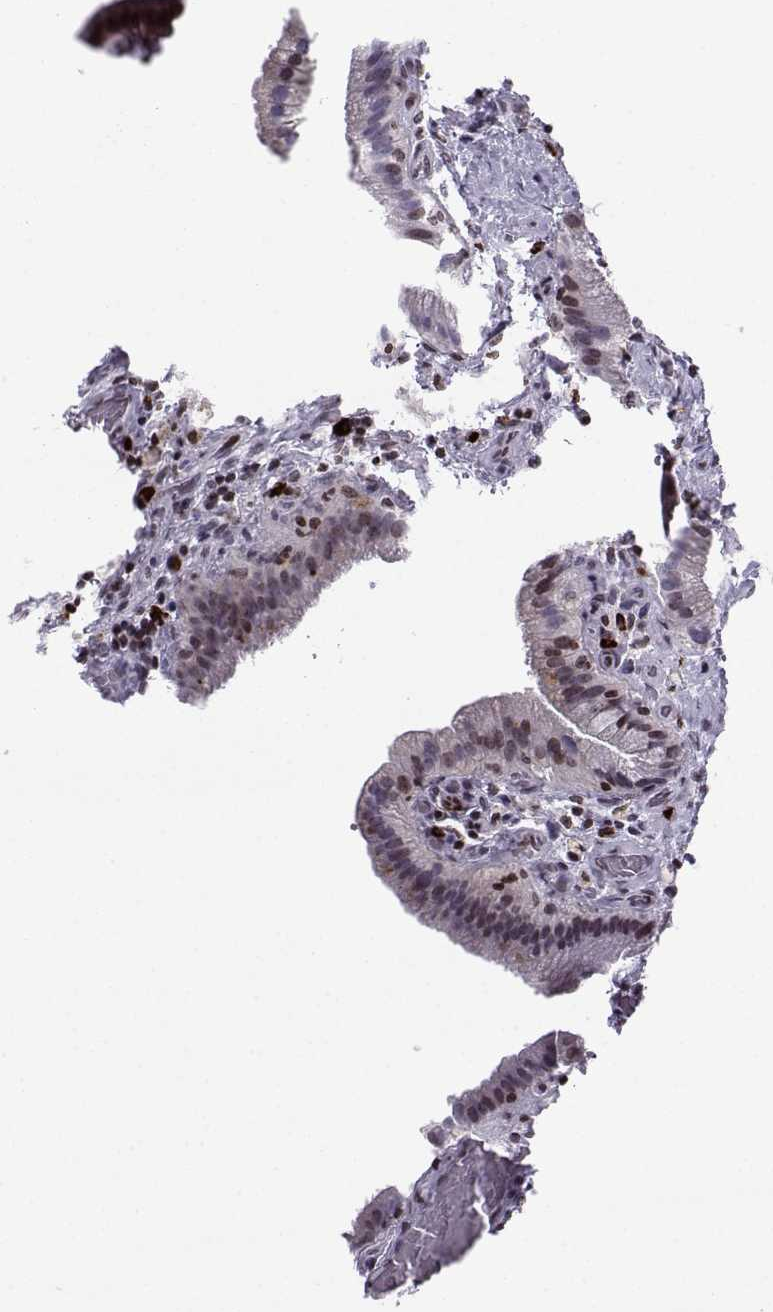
{"staining": {"intensity": "moderate", "quantity": "<25%", "location": "nuclear"}, "tissue": "gallbladder", "cell_type": "Glandular cells", "image_type": "normal", "snomed": [{"axis": "morphology", "description": "Normal tissue, NOS"}, {"axis": "topography", "description": "Gallbladder"}], "caption": "Glandular cells display low levels of moderate nuclear staining in about <25% of cells in benign gallbladder.", "gene": "ZNF19", "patient": {"sex": "male", "age": 62}}